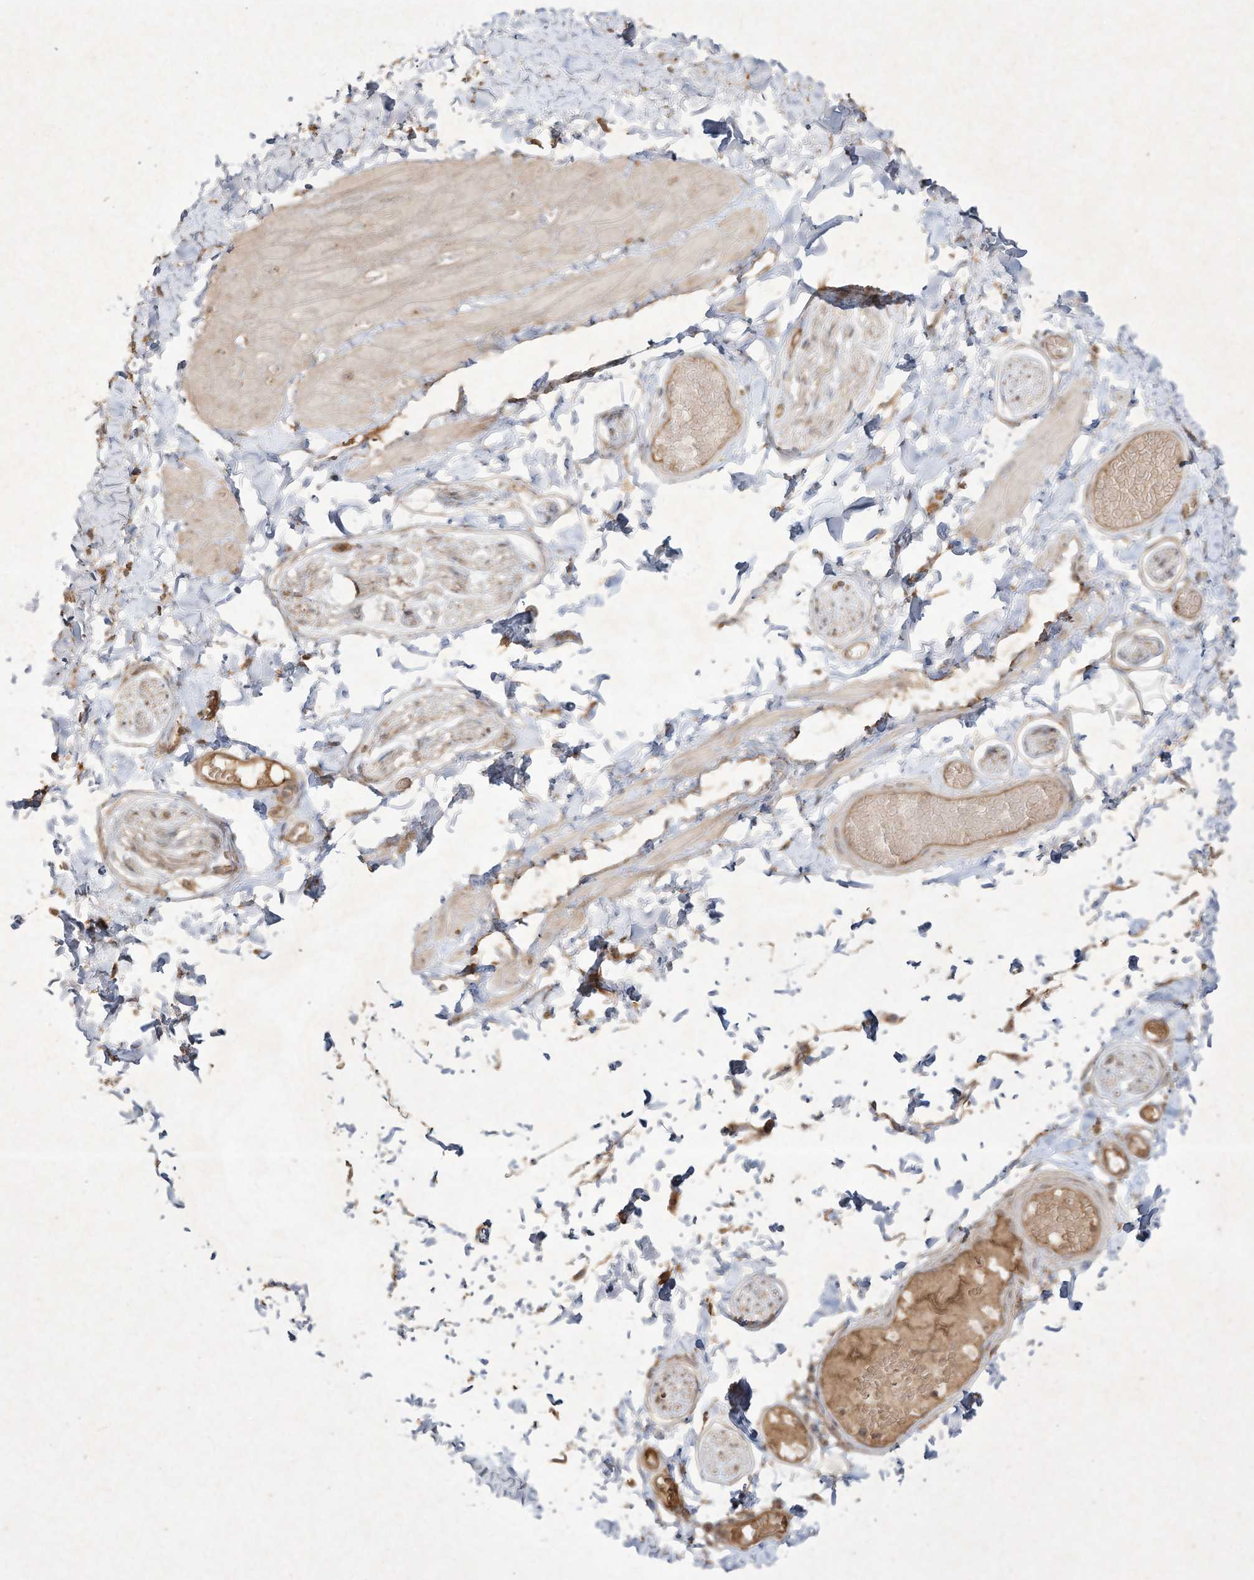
{"staining": {"intensity": "moderate", "quantity": "25%-75%", "location": "cytoplasmic/membranous"}, "tissue": "adipose tissue", "cell_type": "Adipocytes", "image_type": "normal", "snomed": [{"axis": "morphology", "description": "Normal tissue, NOS"}, {"axis": "topography", "description": "Adipose tissue"}, {"axis": "topography", "description": "Vascular tissue"}, {"axis": "topography", "description": "Peripheral nerve tissue"}], "caption": "Moderate cytoplasmic/membranous expression for a protein is appreciated in about 25%-75% of adipocytes of unremarkable adipose tissue using immunohistochemistry.", "gene": "DYNC1I2", "patient": {"sex": "male", "age": 25}}